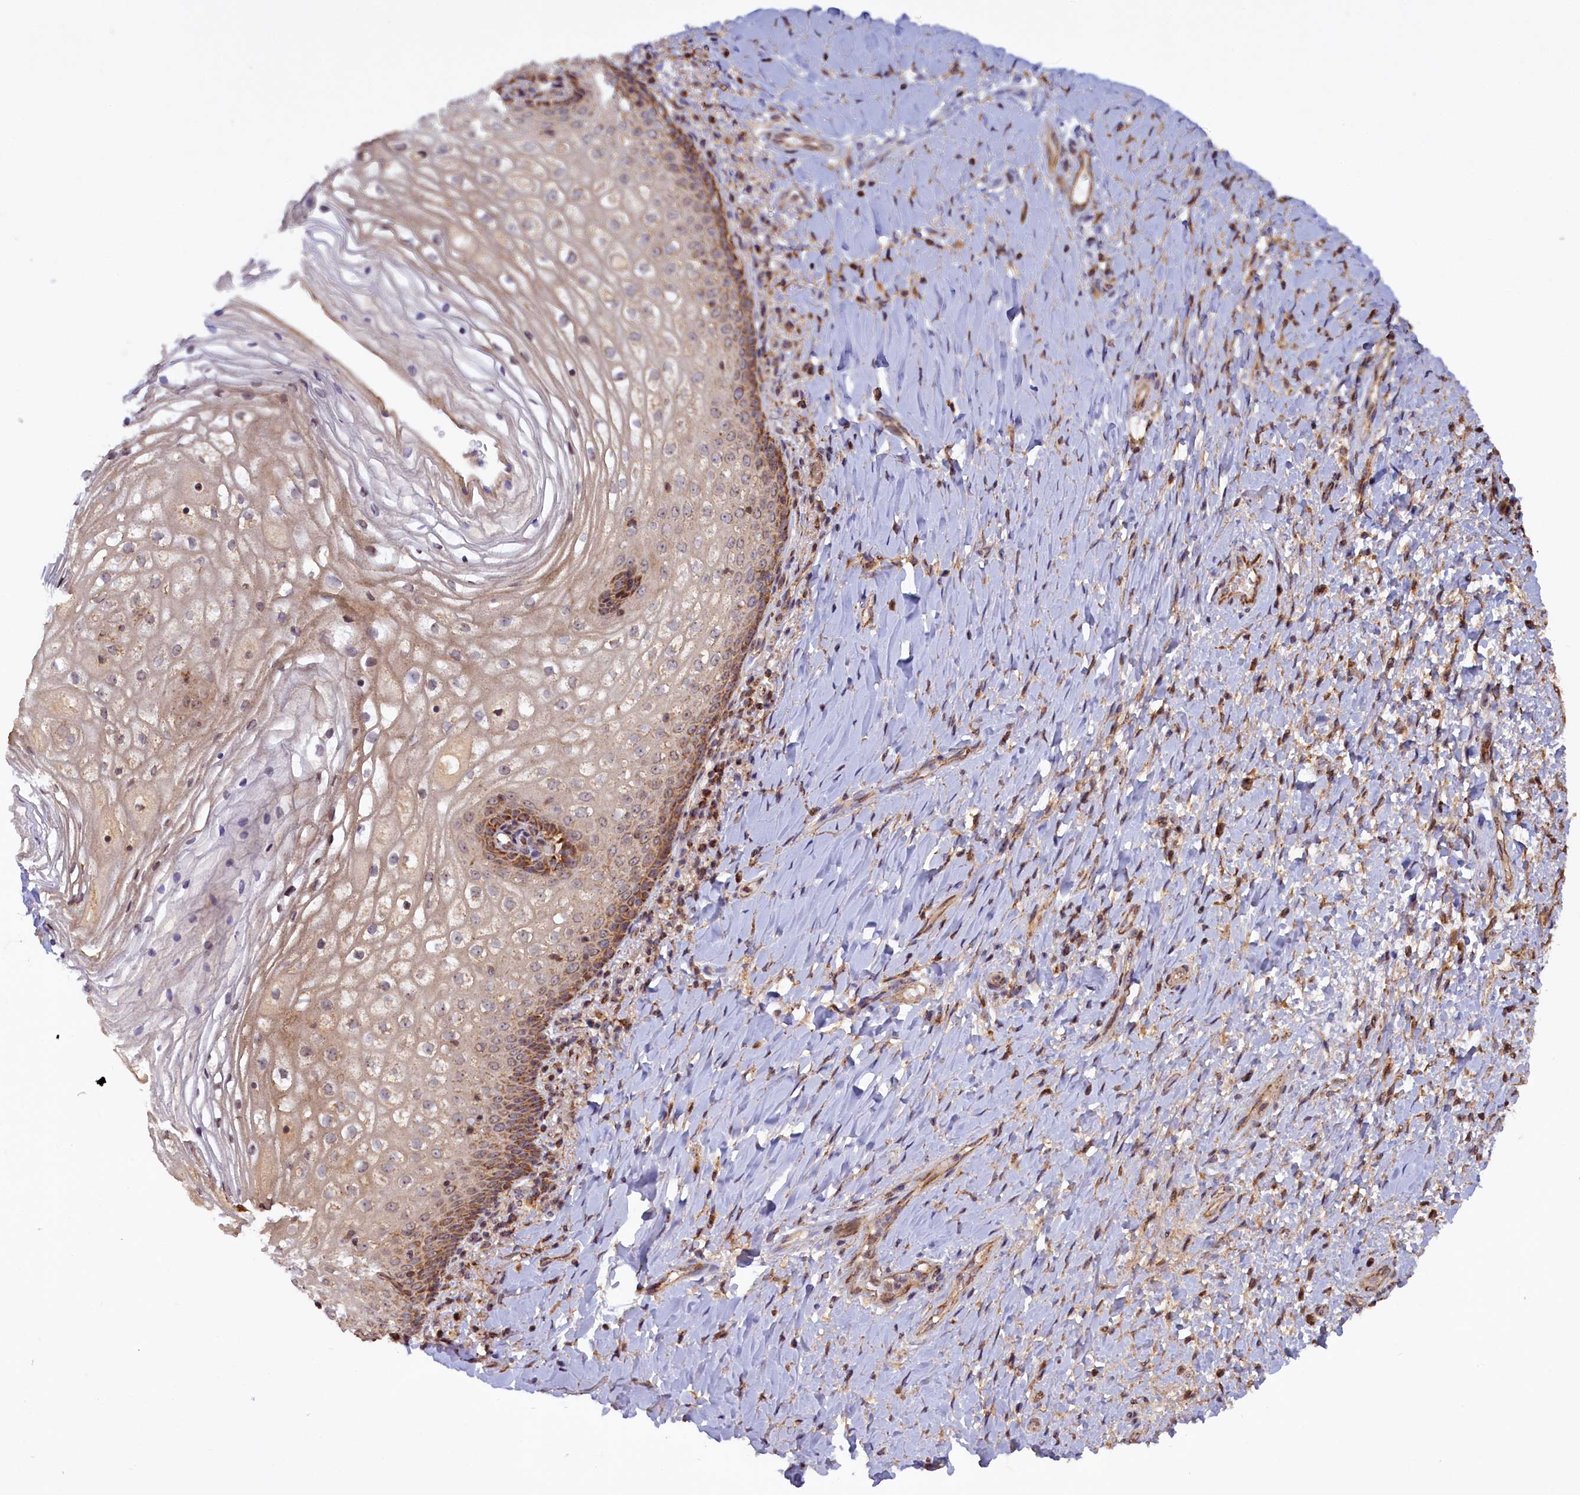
{"staining": {"intensity": "strong", "quantity": "25%-75%", "location": "cytoplasmic/membranous"}, "tissue": "vagina", "cell_type": "Squamous epithelial cells", "image_type": "normal", "snomed": [{"axis": "morphology", "description": "Normal tissue, NOS"}, {"axis": "topography", "description": "Vagina"}], "caption": "Immunohistochemistry (IHC) histopathology image of normal vagina: human vagina stained using immunohistochemistry exhibits high levels of strong protein expression localized specifically in the cytoplasmic/membranous of squamous epithelial cells, appearing as a cytoplasmic/membranous brown color.", "gene": "DUS3L", "patient": {"sex": "female", "age": 60}}